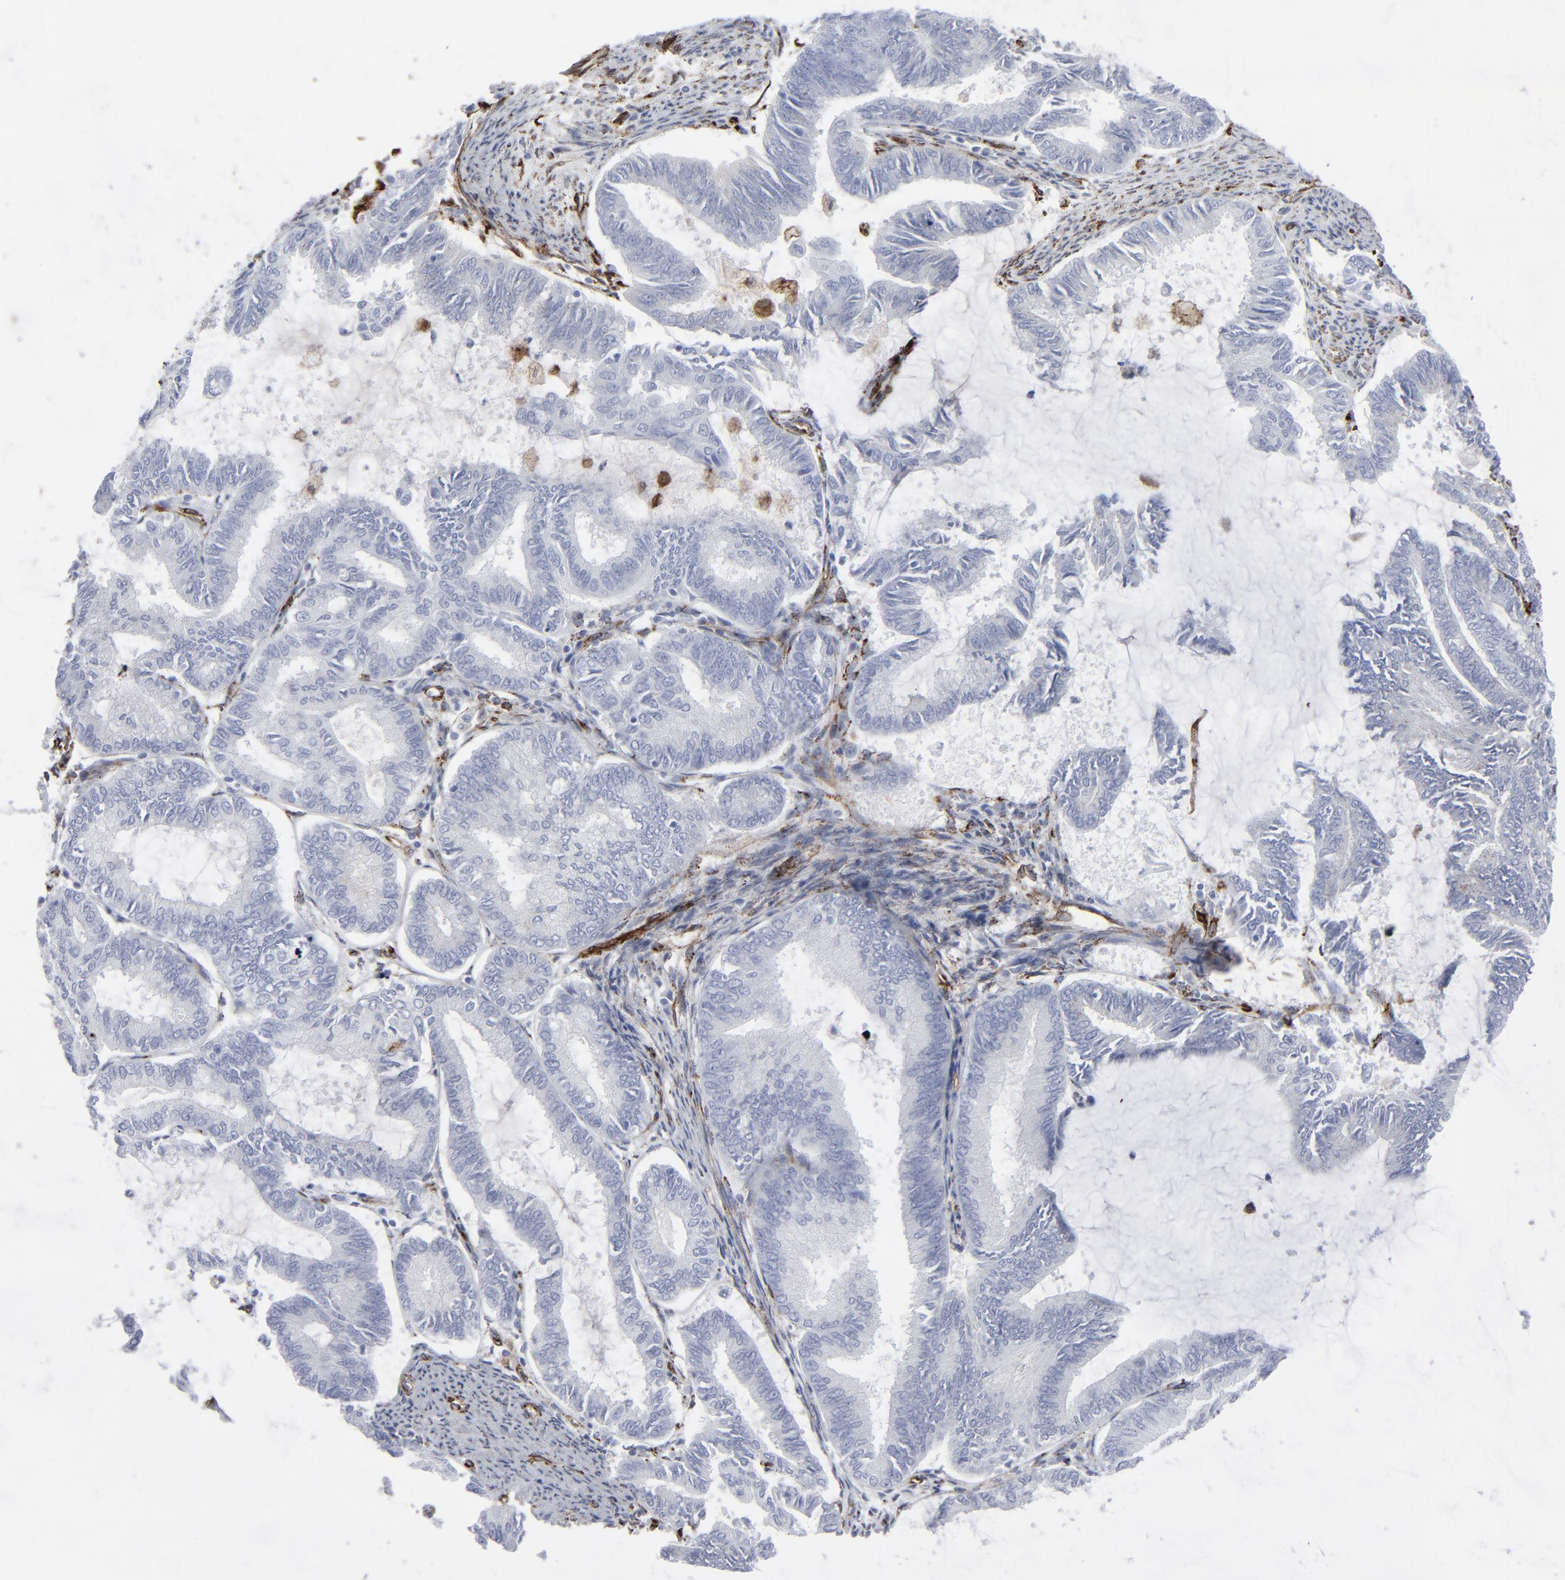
{"staining": {"intensity": "negative", "quantity": "none", "location": "none"}, "tissue": "endometrial cancer", "cell_type": "Tumor cells", "image_type": "cancer", "snomed": [{"axis": "morphology", "description": "Adenocarcinoma, NOS"}, {"axis": "topography", "description": "Endometrium"}], "caption": "The image demonstrates no staining of tumor cells in endometrial adenocarcinoma. (Stains: DAB (3,3'-diaminobenzidine) IHC with hematoxylin counter stain, Microscopy: brightfield microscopy at high magnification).", "gene": "SPARC", "patient": {"sex": "female", "age": 86}}